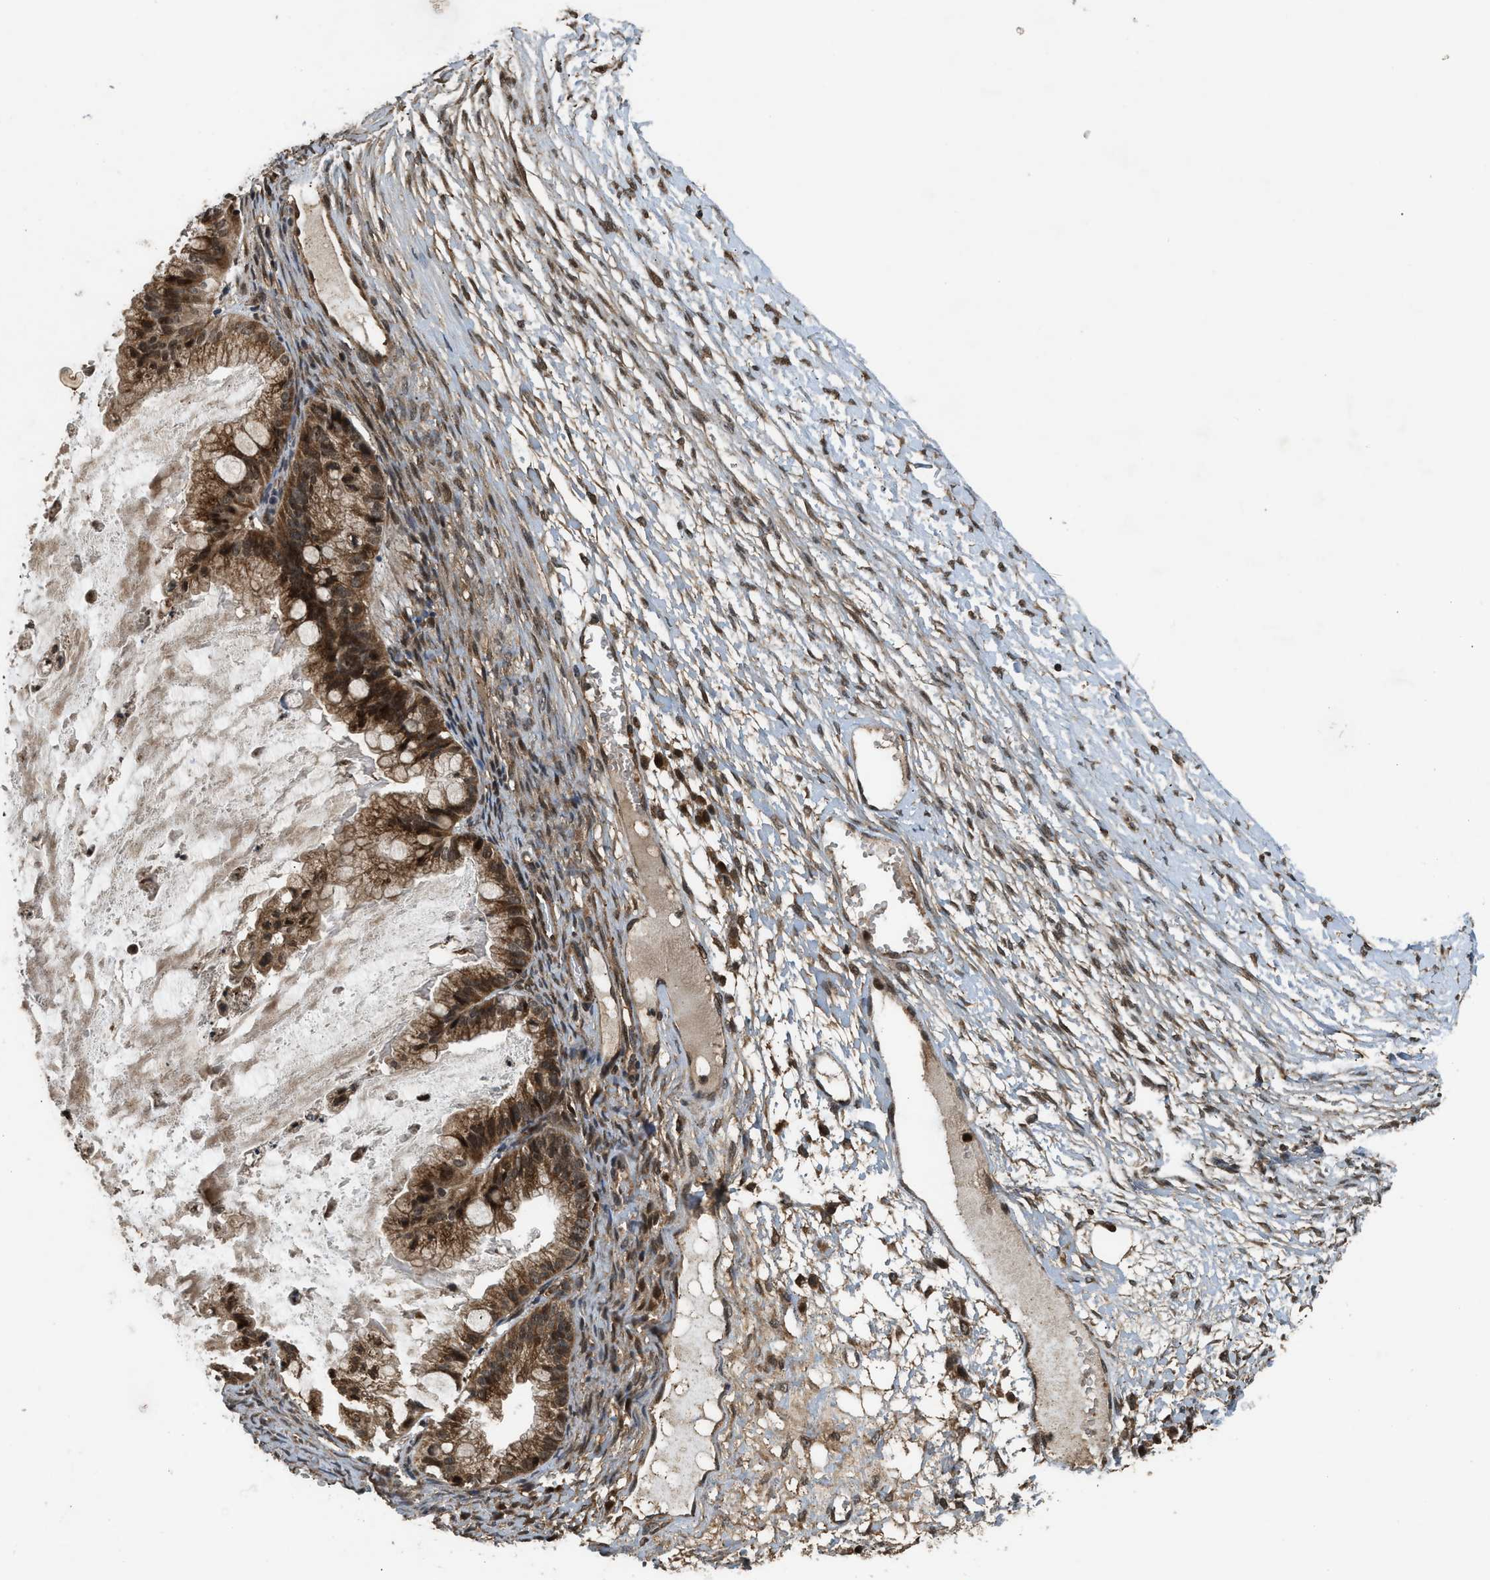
{"staining": {"intensity": "moderate", "quantity": ">75%", "location": "cytoplasmic/membranous,nuclear"}, "tissue": "ovarian cancer", "cell_type": "Tumor cells", "image_type": "cancer", "snomed": [{"axis": "morphology", "description": "Cystadenocarcinoma, mucinous, NOS"}, {"axis": "topography", "description": "Ovary"}], "caption": "The immunohistochemical stain shows moderate cytoplasmic/membranous and nuclear expression in tumor cells of ovarian mucinous cystadenocarcinoma tissue.", "gene": "RPS6KB1", "patient": {"sex": "female", "age": 57}}